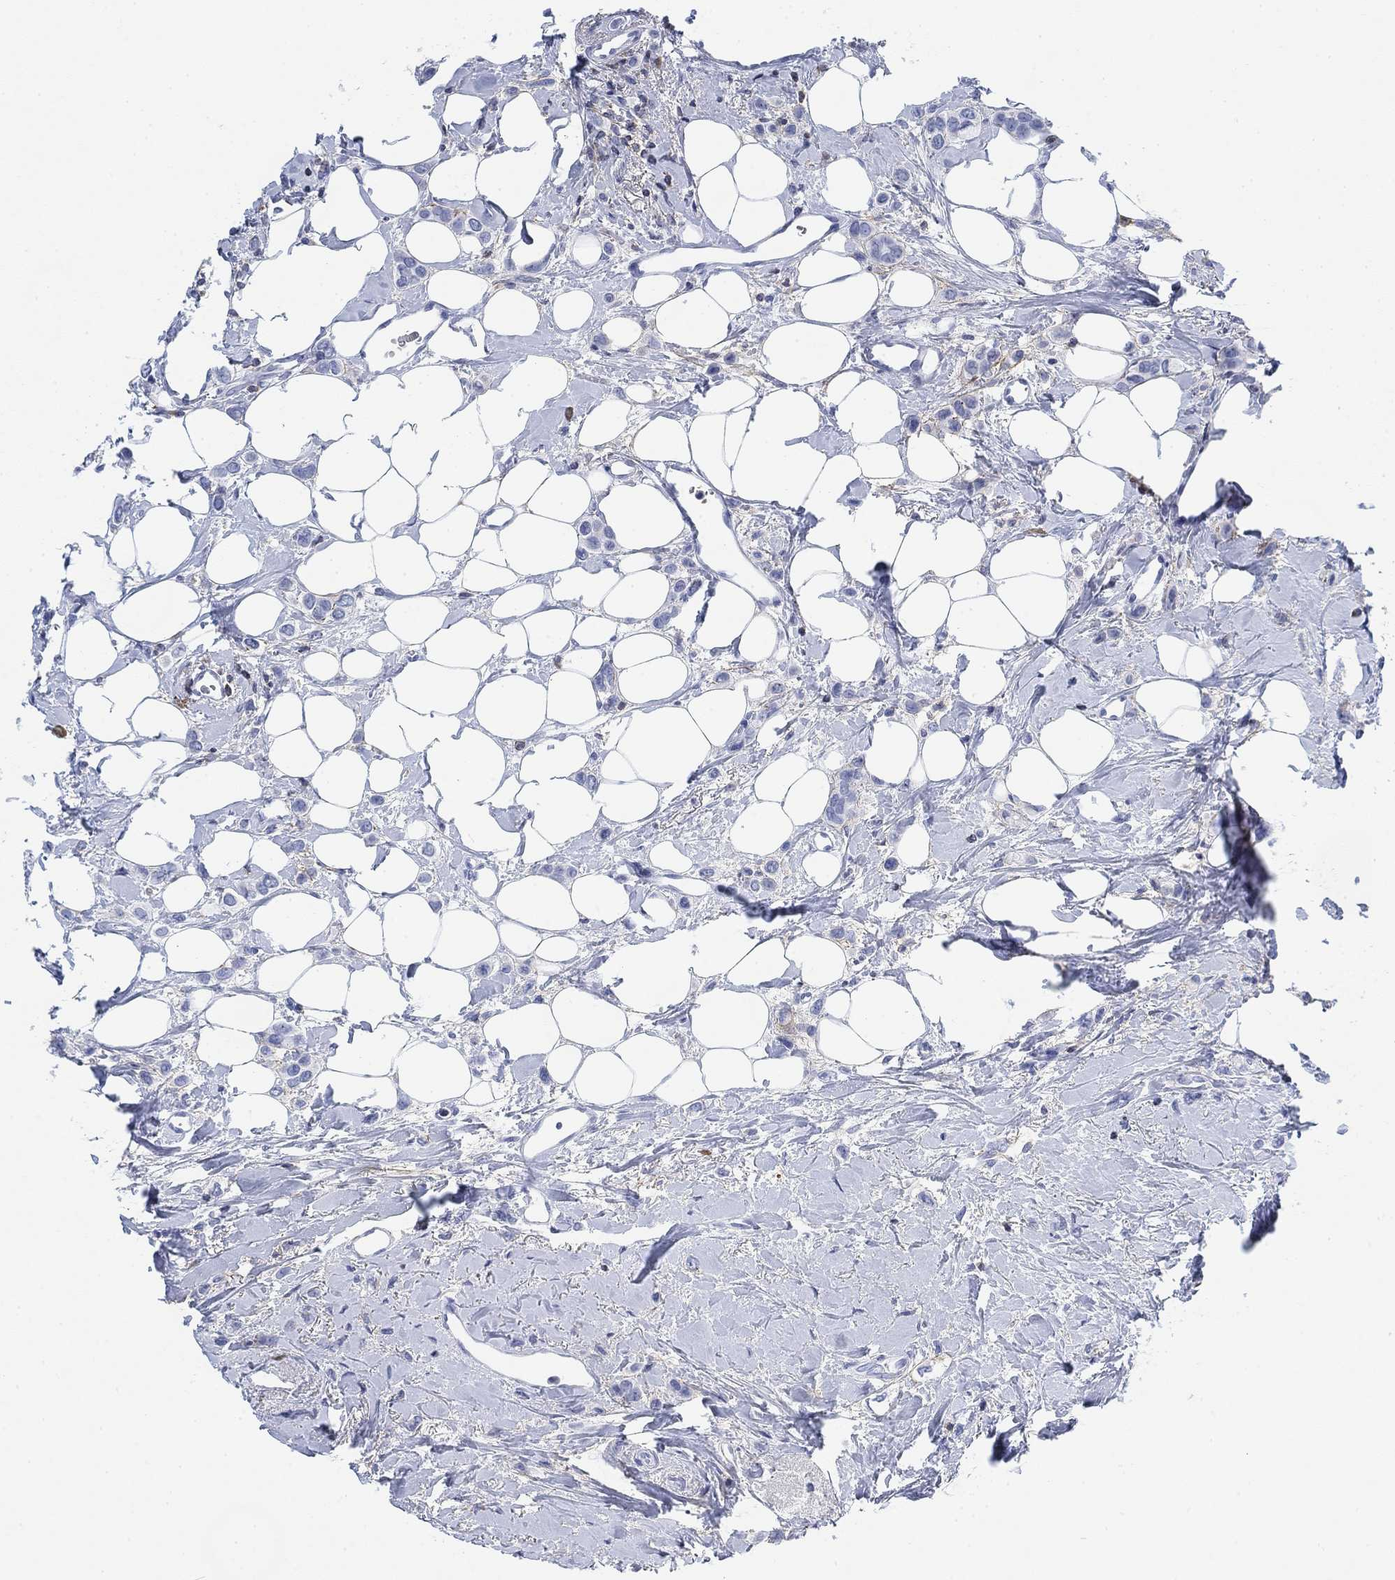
{"staining": {"intensity": "negative", "quantity": "none", "location": "none"}, "tissue": "breast cancer", "cell_type": "Tumor cells", "image_type": "cancer", "snomed": [{"axis": "morphology", "description": "Lobular carcinoma"}, {"axis": "topography", "description": "Breast"}], "caption": "Immunohistochemistry (IHC) photomicrograph of neoplastic tissue: breast cancer (lobular carcinoma) stained with DAB shows no significant protein expression in tumor cells.", "gene": "FYB1", "patient": {"sex": "female", "age": 66}}